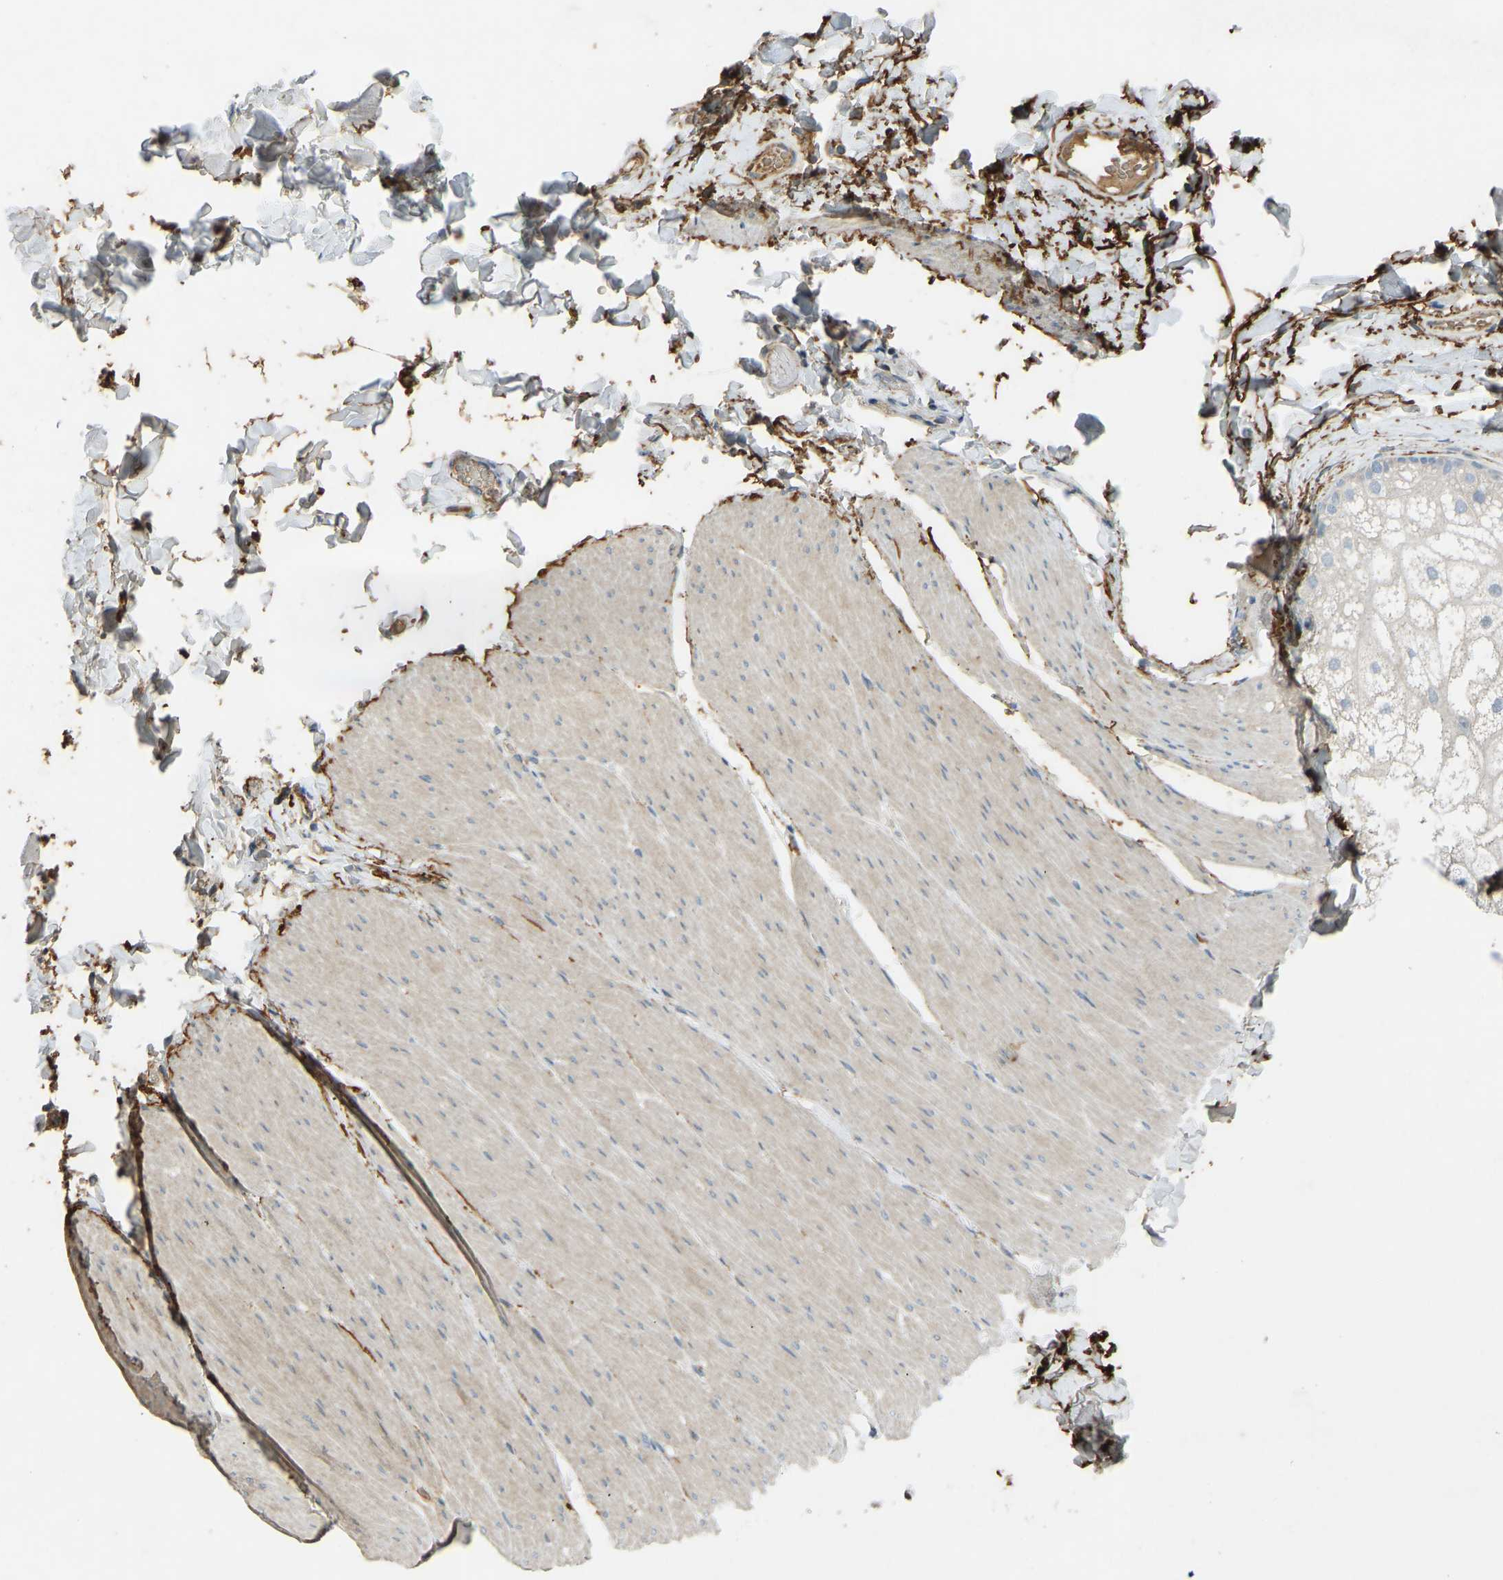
{"staining": {"intensity": "weak", "quantity": "25%-75%", "location": "cytoplasmic/membranous"}, "tissue": "smooth muscle", "cell_type": "Smooth muscle cells", "image_type": "normal", "snomed": [{"axis": "morphology", "description": "Normal tissue, NOS"}, {"axis": "topography", "description": "Smooth muscle"}, {"axis": "topography", "description": "Colon"}], "caption": "This micrograph reveals immunohistochemistry (IHC) staining of unremarkable smooth muscle, with low weak cytoplasmic/membranous positivity in approximately 25%-75% of smooth muscle cells.", "gene": "FBLN2", "patient": {"sex": "male", "age": 67}}